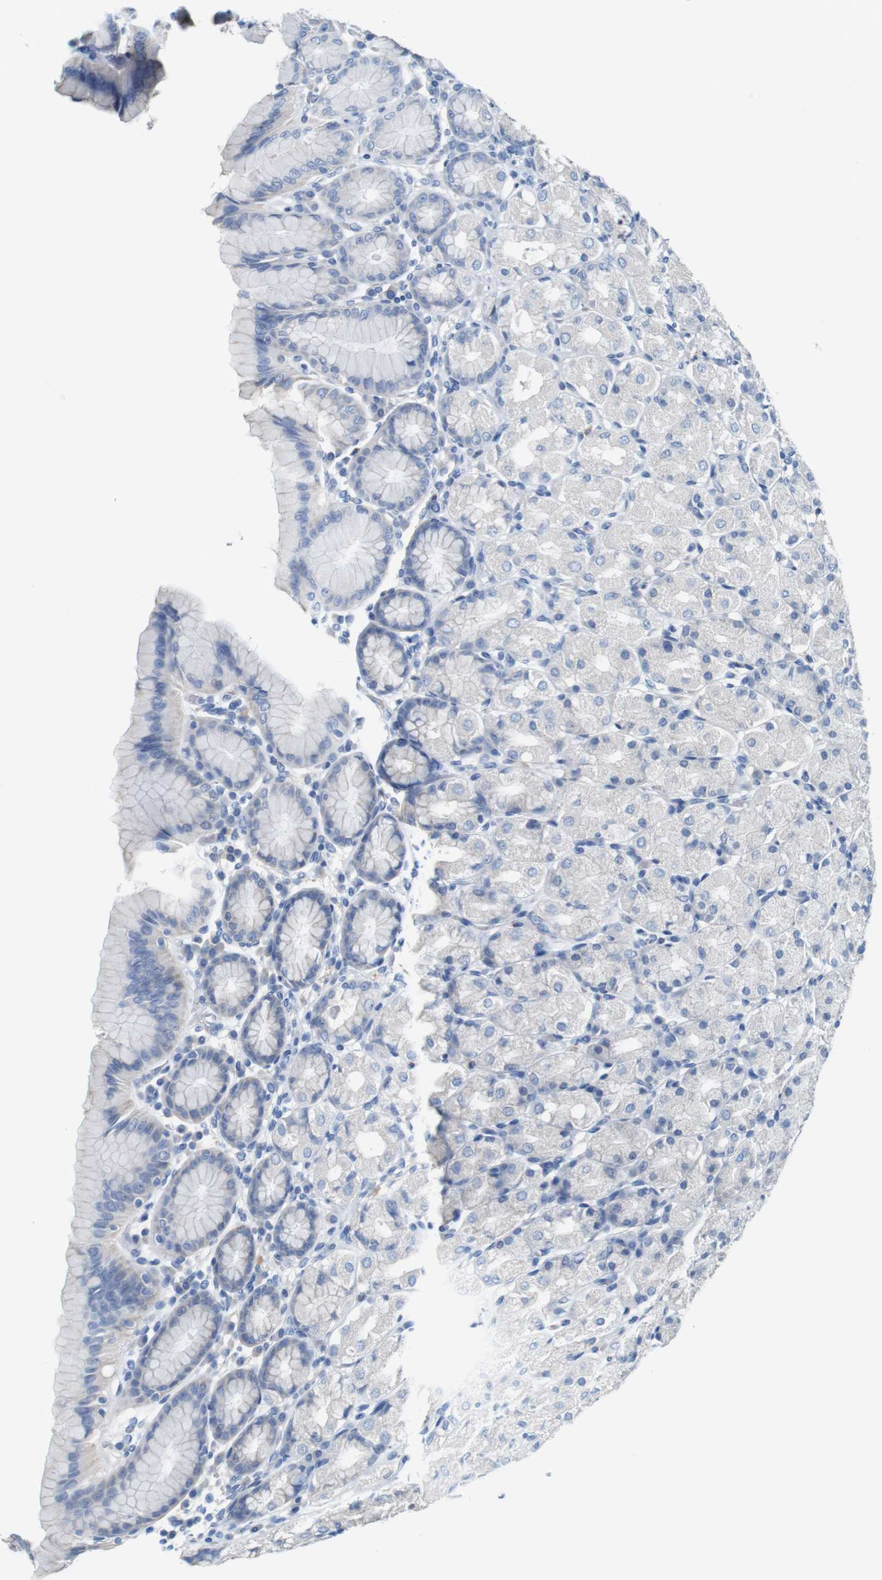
{"staining": {"intensity": "negative", "quantity": "none", "location": "none"}, "tissue": "stomach", "cell_type": "Glandular cells", "image_type": "normal", "snomed": [{"axis": "morphology", "description": "Normal tissue, NOS"}, {"axis": "topography", "description": "Stomach, upper"}], "caption": "Glandular cells show no significant staining in normal stomach. (Immunohistochemistry (ihc), brightfield microscopy, high magnification).", "gene": "IGSF8", "patient": {"sex": "male", "age": 68}}